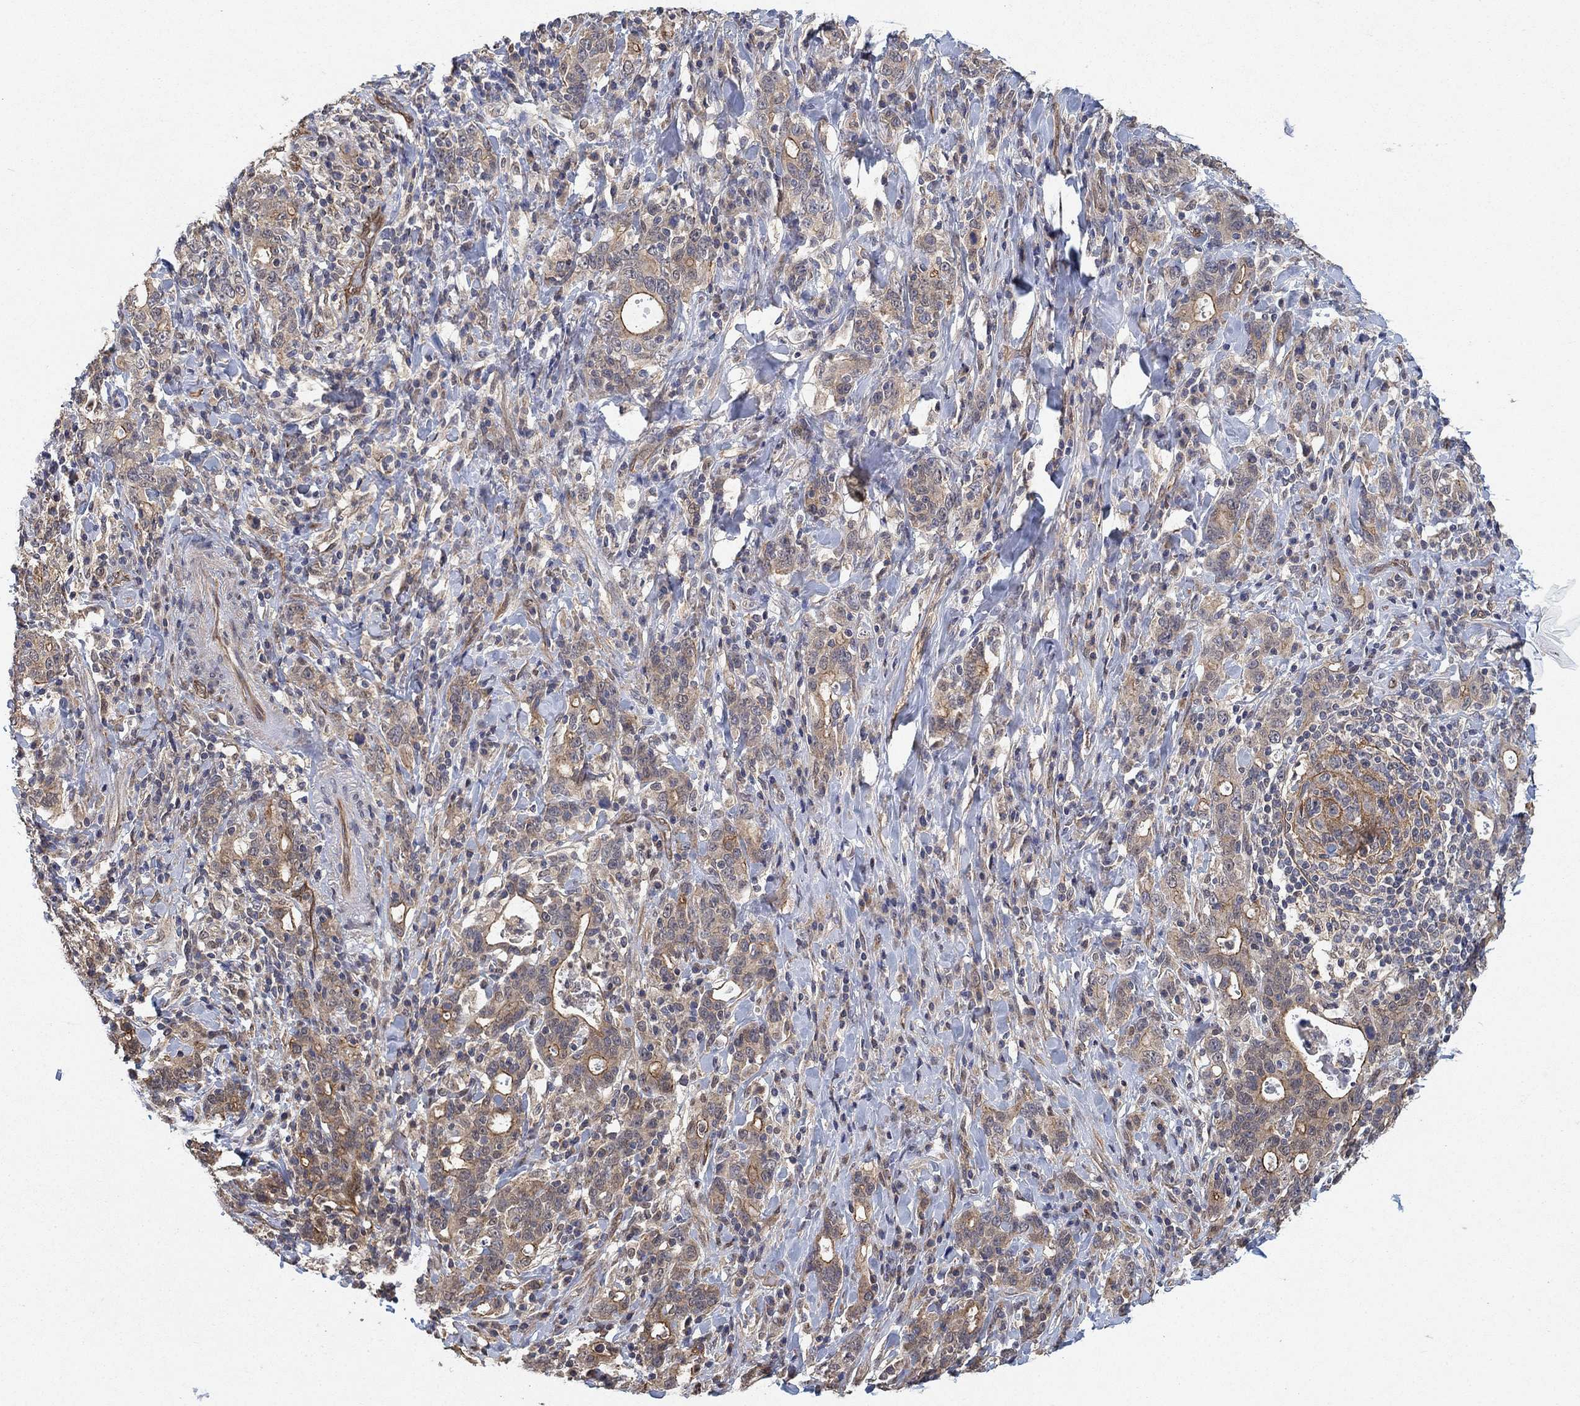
{"staining": {"intensity": "weak", "quantity": "25%-75%", "location": "cytoplasmic/membranous"}, "tissue": "stomach cancer", "cell_type": "Tumor cells", "image_type": "cancer", "snomed": [{"axis": "morphology", "description": "Adenocarcinoma, NOS"}, {"axis": "topography", "description": "Stomach"}], "caption": "Protein positivity by IHC reveals weak cytoplasmic/membranous expression in about 25%-75% of tumor cells in stomach cancer (adenocarcinoma). Using DAB (3,3'-diaminobenzidine) (brown) and hematoxylin (blue) stains, captured at high magnification using brightfield microscopy.", "gene": "MCUR1", "patient": {"sex": "male", "age": 79}}